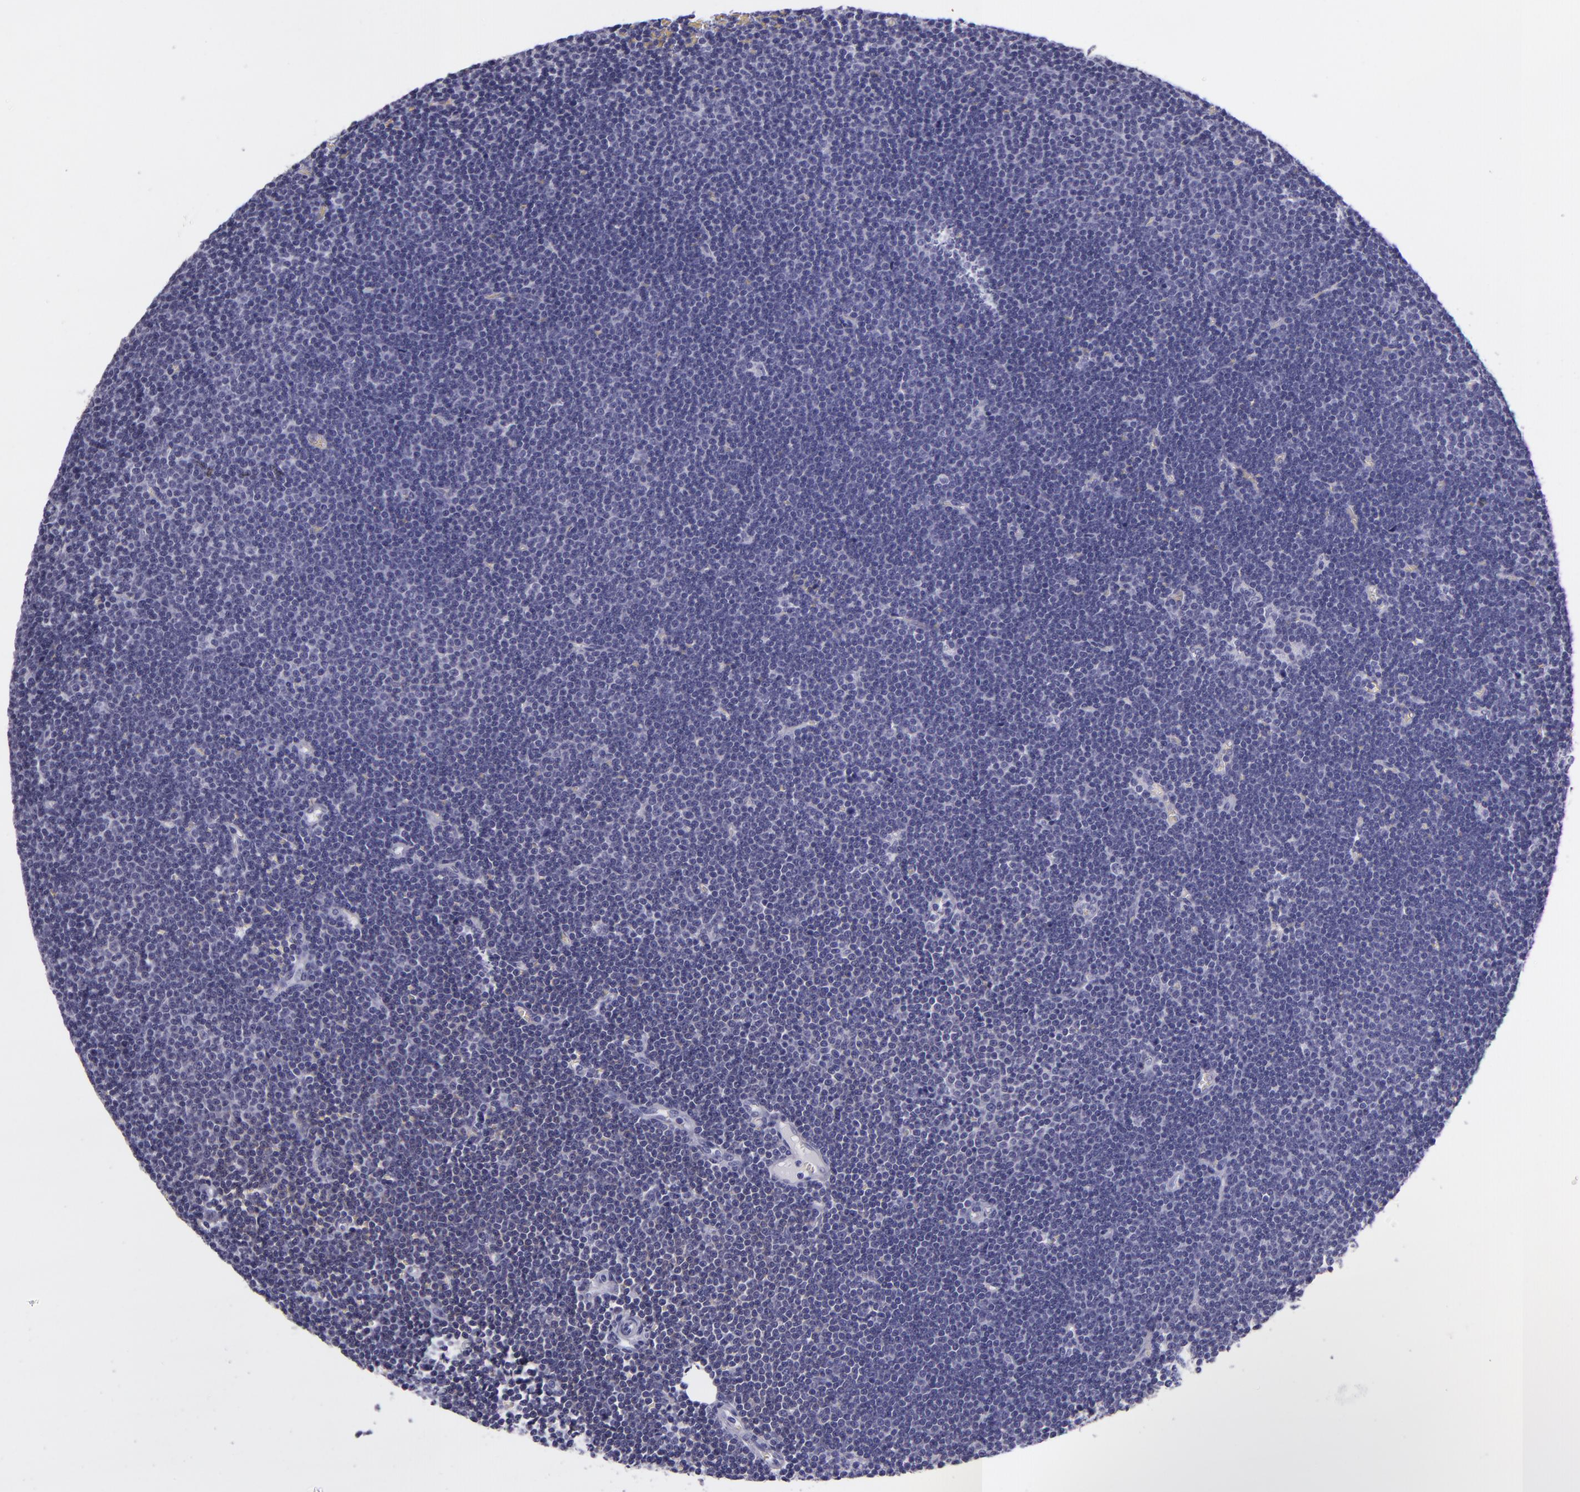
{"staining": {"intensity": "negative", "quantity": "none", "location": "none"}, "tissue": "lymphoma", "cell_type": "Tumor cells", "image_type": "cancer", "snomed": [{"axis": "morphology", "description": "Malignant lymphoma, non-Hodgkin's type, Low grade"}, {"axis": "topography", "description": "Lymph node"}], "caption": "The image shows no staining of tumor cells in lymphoma.", "gene": "CR2", "patient": {"sex": "female", "age": 73}}